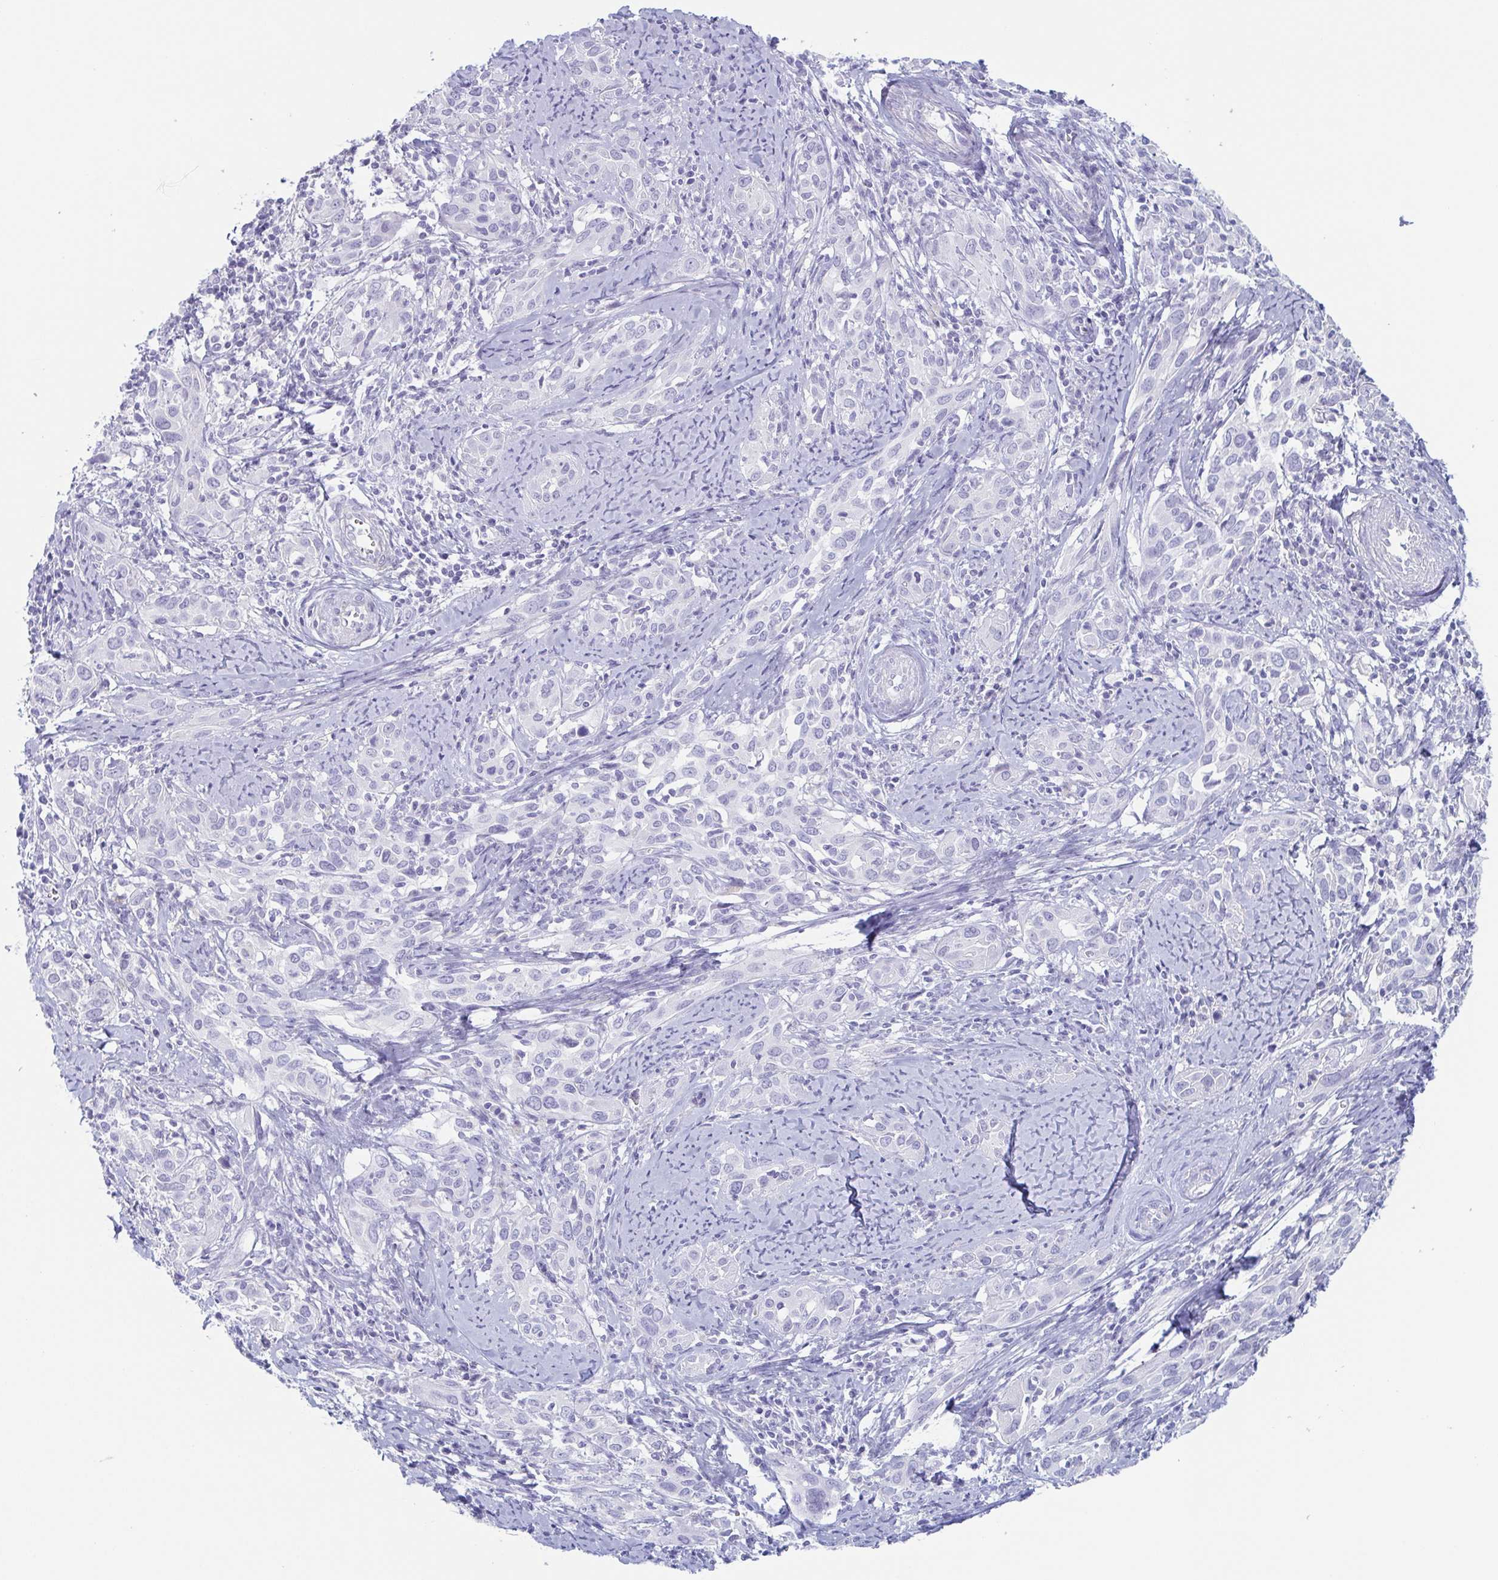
{"staining": {"intensity": "negative", "quantity": "none", "location": "none"}, "tissue": "cervical cancer", "cell_type": "Tumor cells", "image_type": "cancer", "snomed": [{"axis": "morphology", "description": "Squamous cell carcinoma, NOS"}, {"axis": "topography", "description": "Cervix"}], "caption": "Immunohistochemistry histopathology image of neoplastic tissue: human cervical cancer (squamous cell carcinoma) stained with DAB shows no significant protein staining in tumor cells.", "gene": "TAGLN3", "patient": {"sex": "female", "age": 51}}